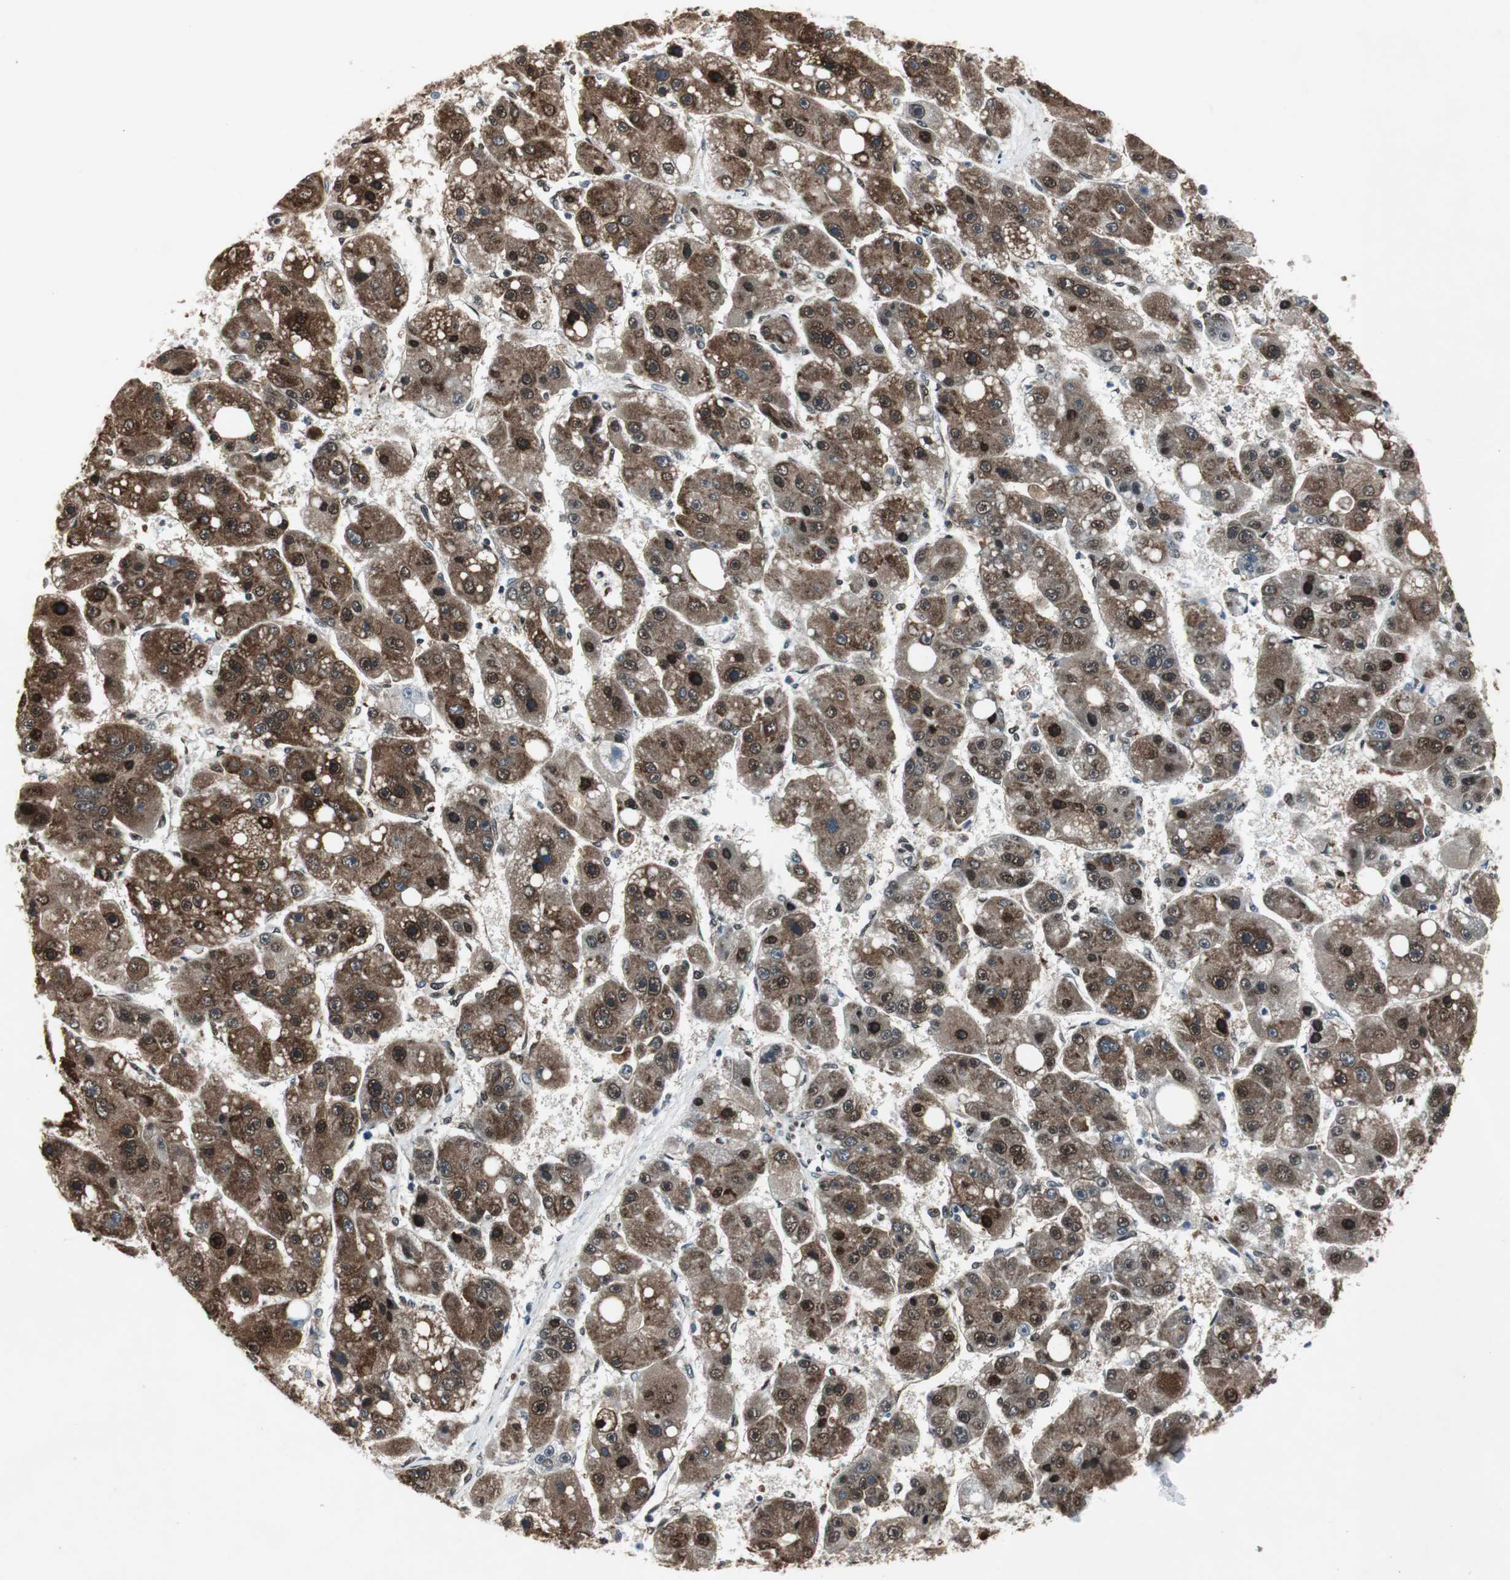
{"staining": {"intensity": "strong", "quantity": ">75%", "location": "cytoplasmic/membranous,nuclear"}, "tissue": "liver cancer", "cell_type": "Tumor cells", "image_type": "cancer", "snomed": [{"axis": "morphology", "description": "Carcinoma, Hepatocellular, NOS"}, {"axis": "topography", "description": "Liver"}], "caption": "Immunohistochemical staining of liver cancer reveals high levels of strong cytoplasmic/membranous and nuclear protein positivity in about >75% of tumor cells.", "gene": "ACLY", "patient": {"sex": "female", "age": 61}}